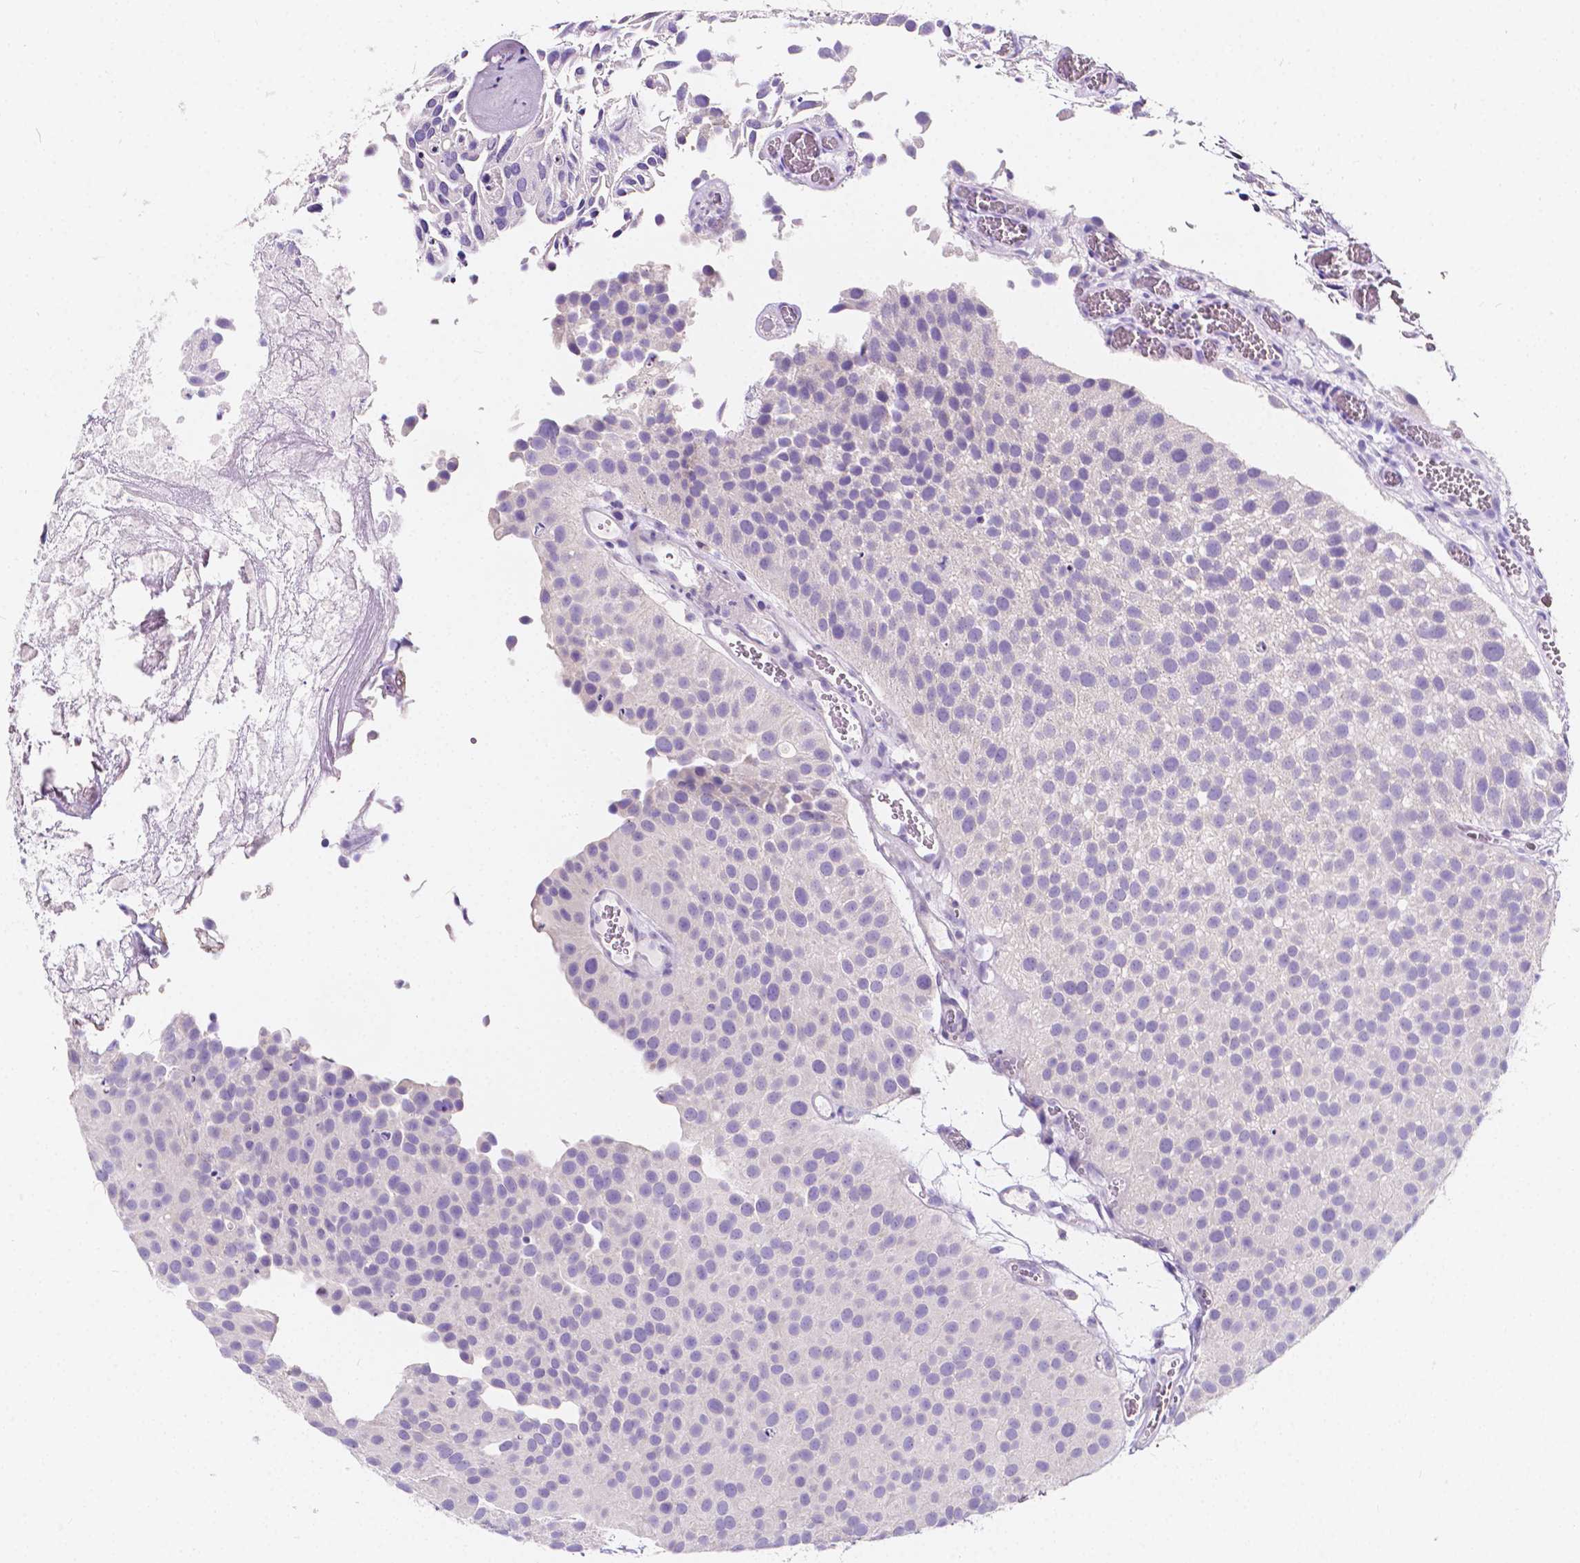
{"staining": {"intensity": "negative", "quantity": "none", "location": "none"}, "tissue": "urothelial cancer", "cell_type": "Tumor cells", "image_type": "cancer", "snomed": [{"axis": "morphology", "description": "Urothelial carcinoma, Low grade"}, {"axis": "topography", "description": "Urinary bladder"}], "caption": "Tumor cells show no significant staining in urothelial cancer.", "gene": "CLSTN2", "patient": {"sex": "female", "age": 69}}